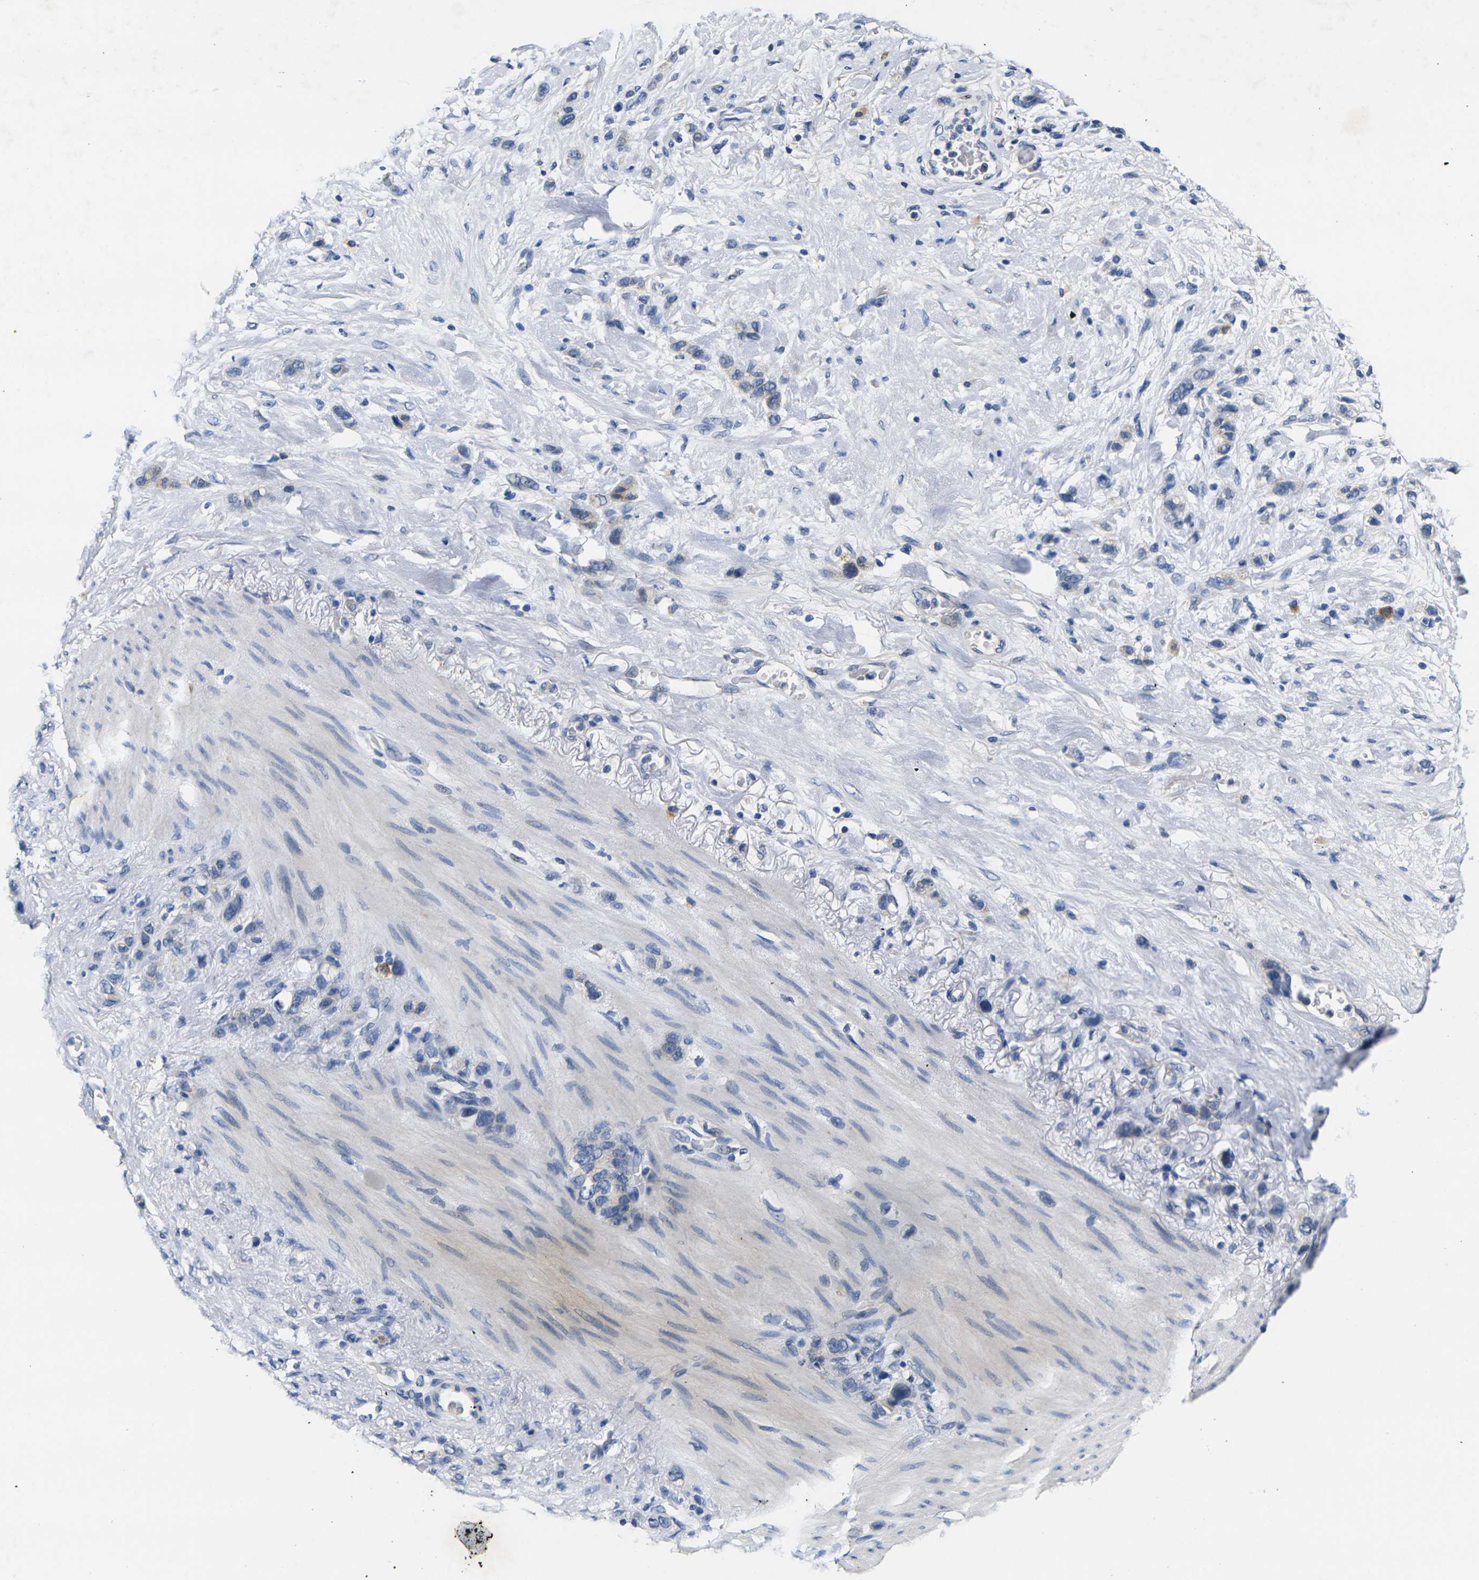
{"staining": {"intensity": "negative", "quantity": "none", "location": "none"}, "tissue": "stomach cancer", "cell_type": "Tumor cells", "image_type": "cancer", "snomed": [{"axis": "morphology", "description": "Adenocarcinoma, NOS"}, {"axis": "morphology", "description": "Adenocarcinoma, High grade"}, {"axis": "topography", "description": "Stomach, upper"}, {"axis": "topography", "description": "Stomach, lower"}], "caption": "Stomach adenocarcinoma (high-grade) stained for a protein using immunohistochemistry (IHC) exhibits no expression tumor cells.", "gene": "NOCT", "patient": {"sex": "female", "age": 65}}